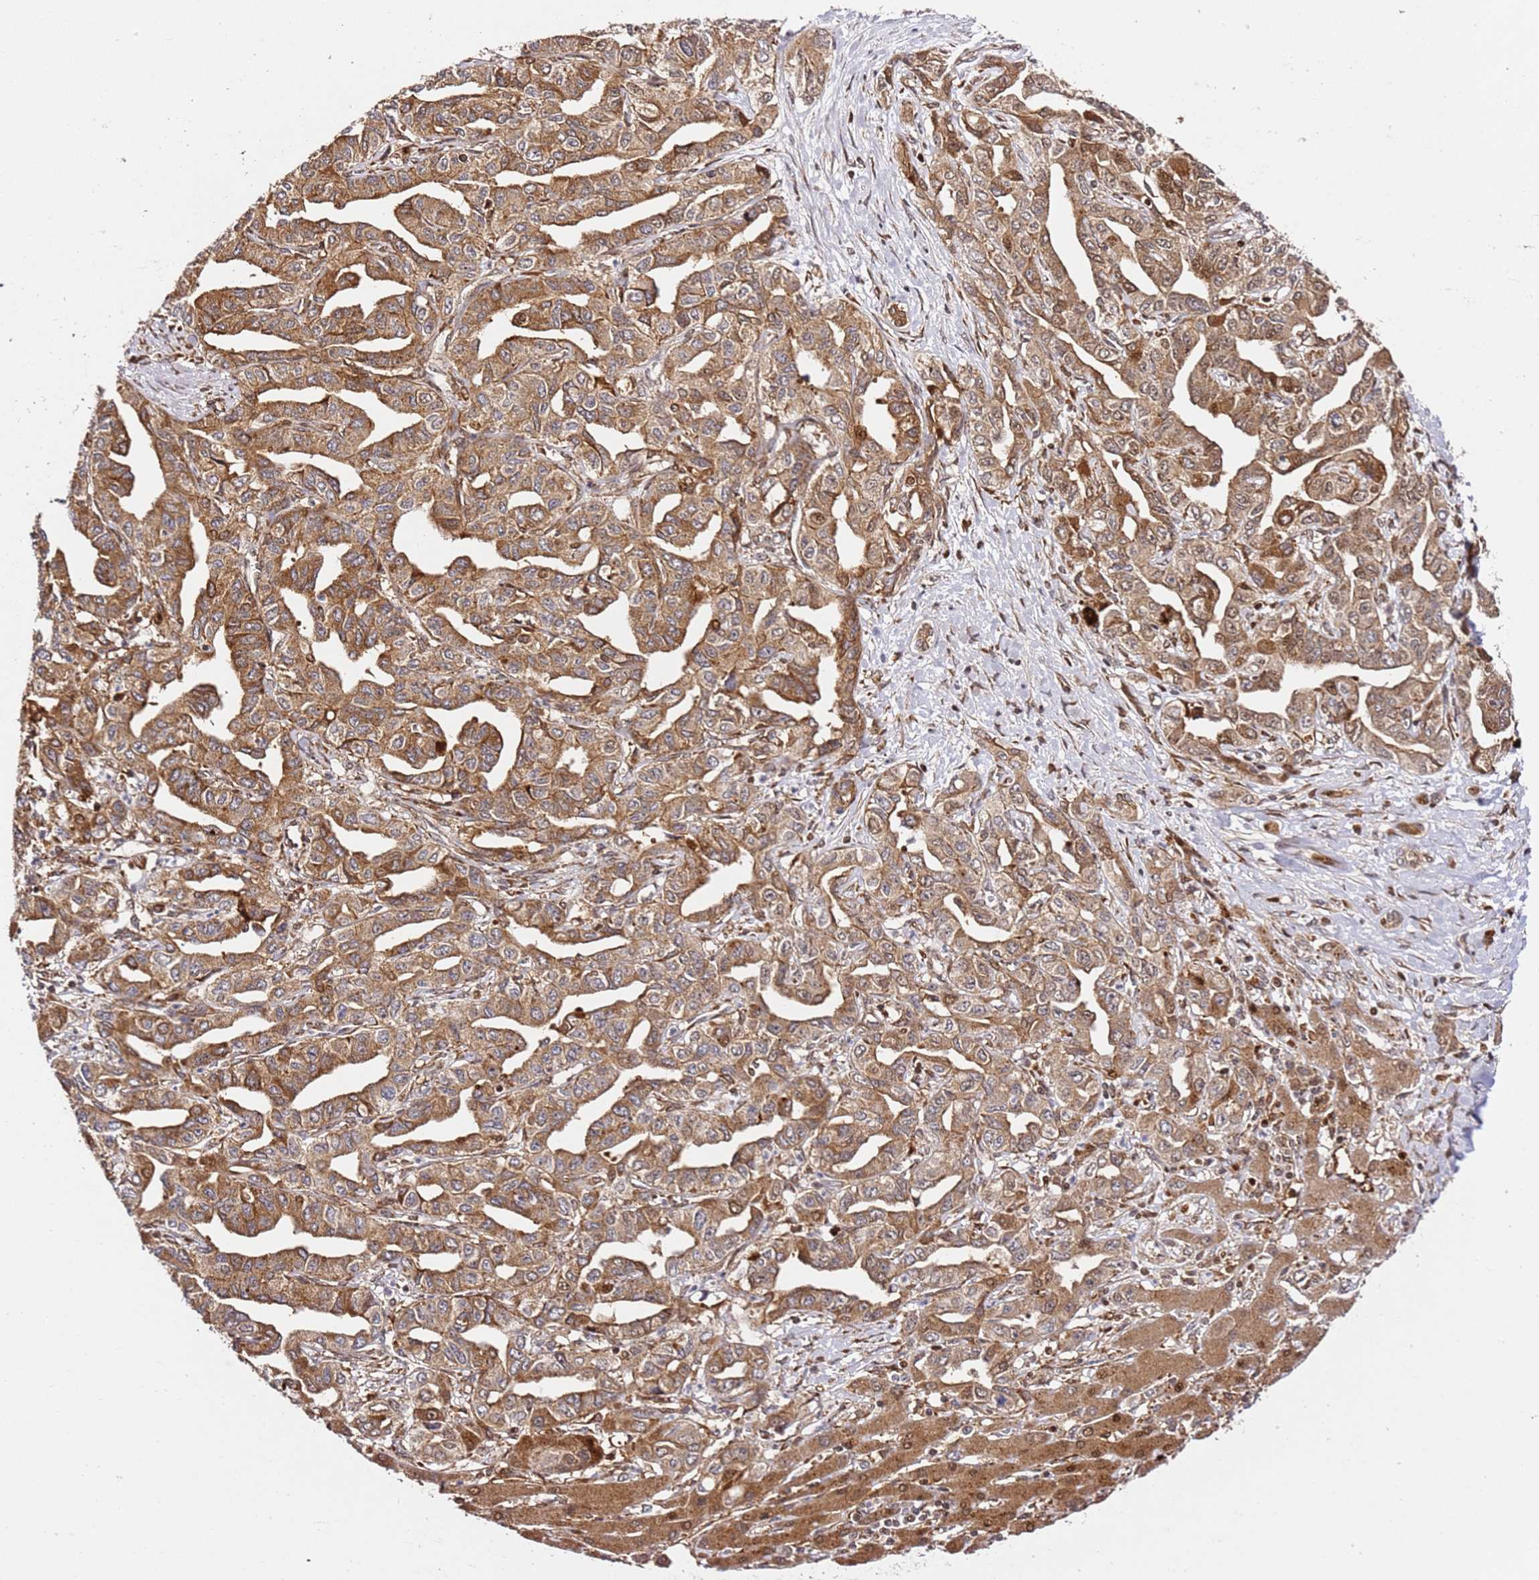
{"staining": {"intensity": "moderate", "quantity": ">75%", "location": "cytoplasmic/membranous,nuclear"}, "tissue": "liver cancer", "cell_type": "Tumor cells", "image_type": "cancer", "snomed": [{"axis": "morphology", "description": "Cholangiocarcinoma"}, {"axis": "topography", "description": "Liver"}], "caption": "Human cholangiocarcinoma (liver) stained for a protein (brown) demonstrates moderate cytoplasmic/membranous and nuclear positive staining in approximately >75% of tumor cells.", "gene": "SMOX", "patient": {"sex": "male", "age": 59}}